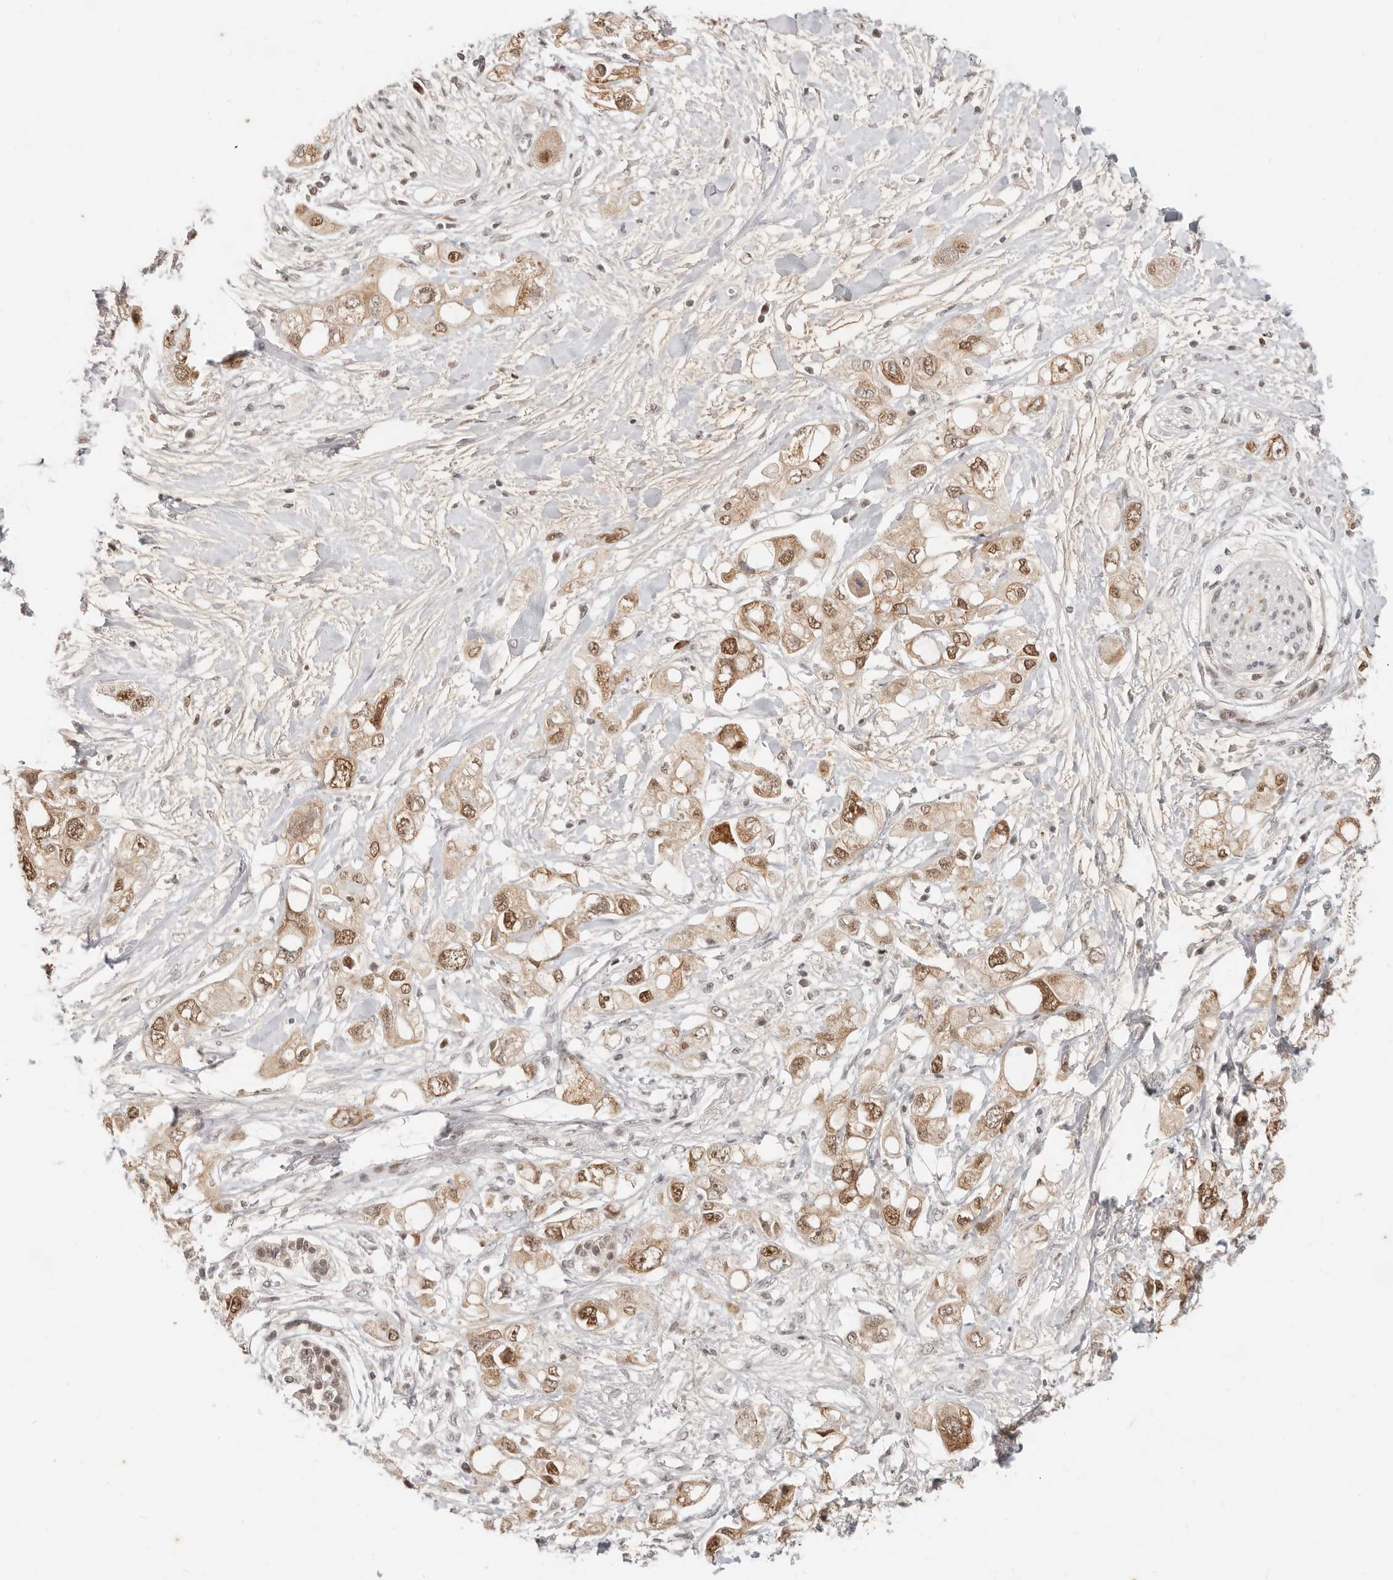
{"staining": {"intensity": "moderate", "quantity": ">75%", "location": "cytoplasmic/membranous,nuclear"}, "tissue": "pancreatic cancer", "cell_type": "Tumor cells", "image_type": "cancer", "snomed": [{"axis": "morphology", "description": "Adenocarcinoma, NOS"}, {"axis": "topography", "description": "Pancreas"}], "caption": "An immunohistochemistry histopathology image of tumor tissue is shown. Protein staining in brown labels moderate cytoplasmic/membranous and nuclear positivity in pancreatic adenocarcinoma within tumor cells. (IHC, brightfield microscopy, high magnification).", "gene": "RFC2", "patient": {"sex": "female", "age": 56}}